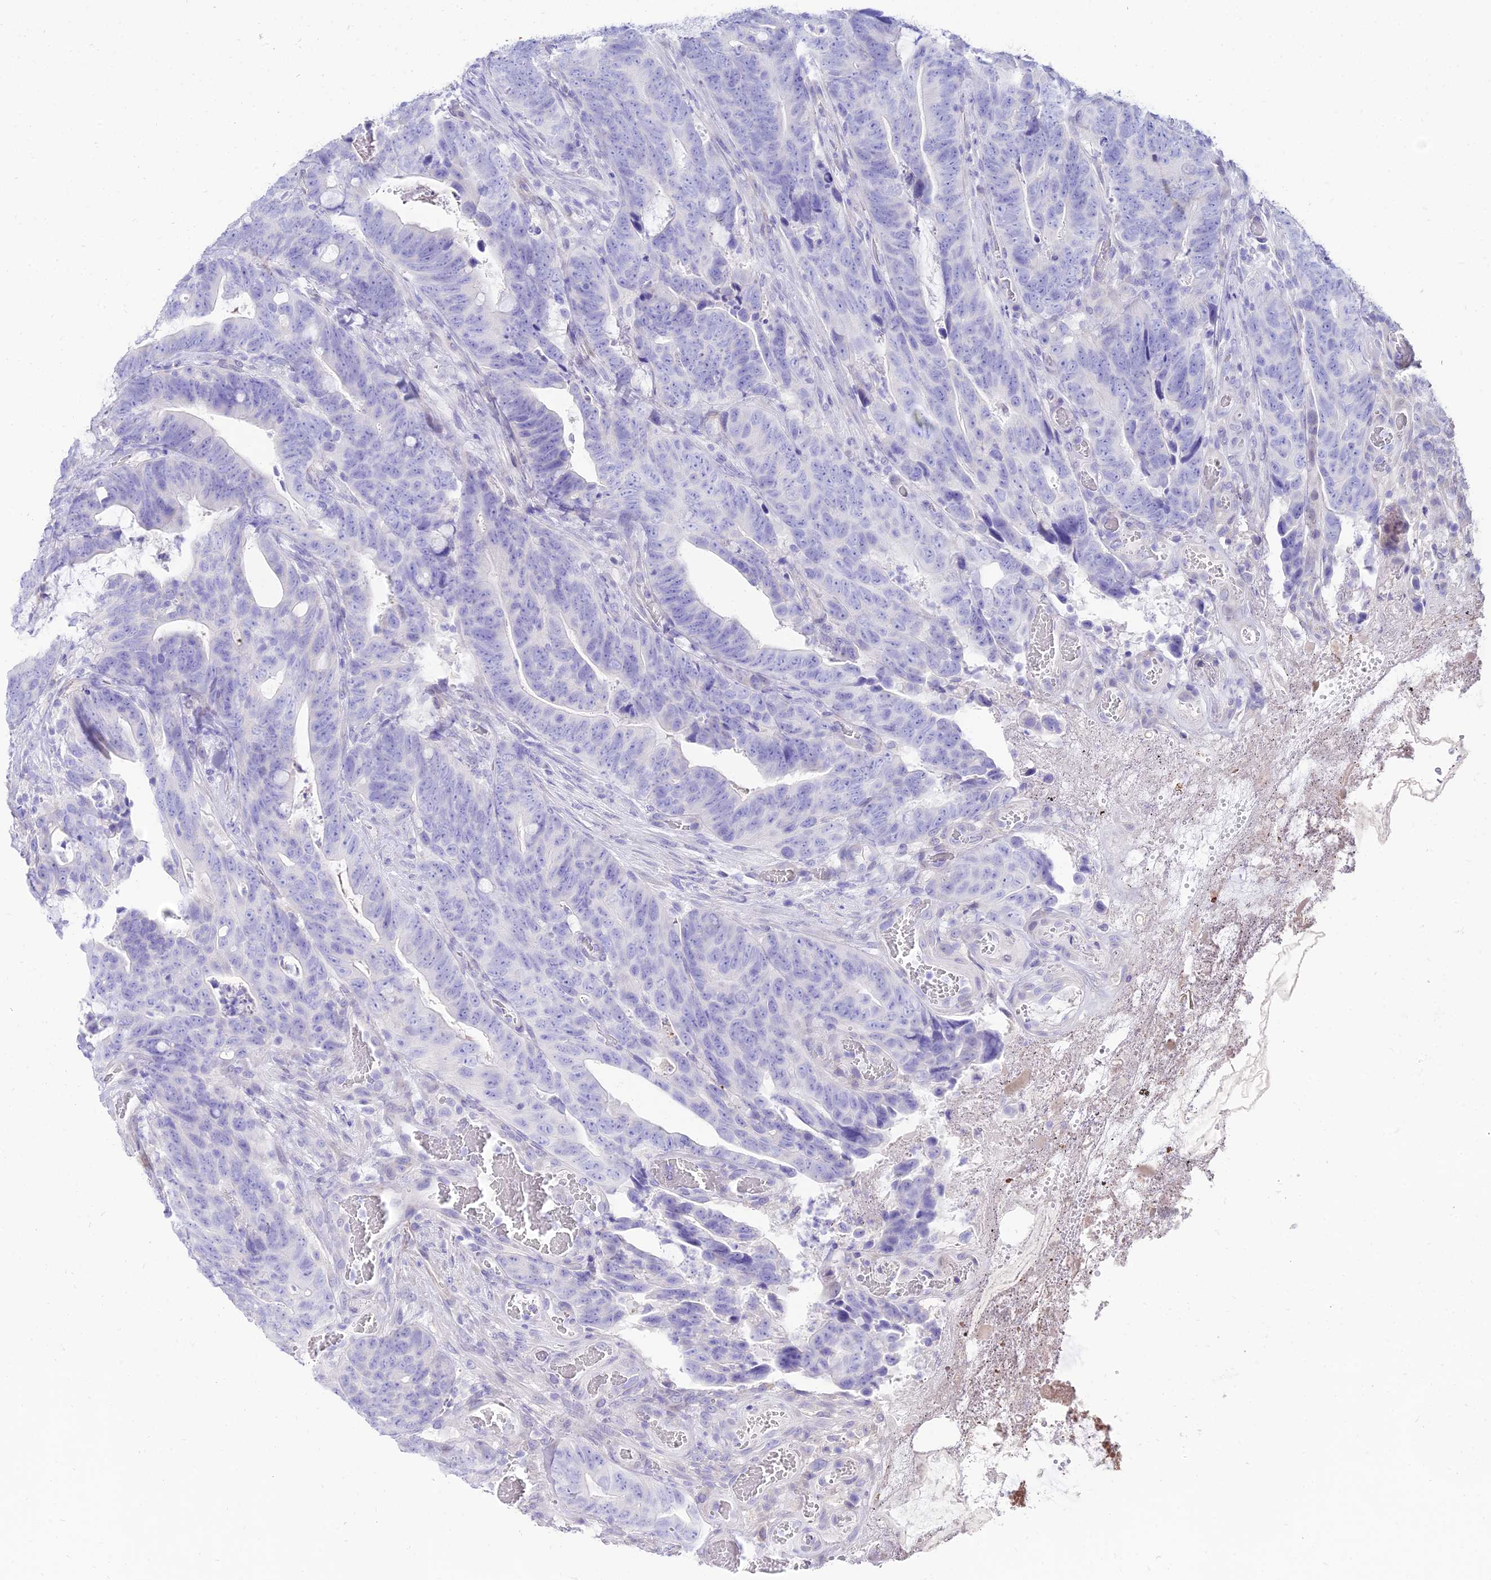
{"staining": {"intensity": "negative", "quantity": "none", "location": "none"}, "tissue": "colorectal cancer", "cell_type": "Tumor cells", "image_type": "cancer", "snomed": [{"axis": "morphology", "description": "Adenocarcinoma, NOS"}, {"axis": "topography", "description": "Colon"}], "caption": "The histopathology image demonstrates no significant positivity in tumor cells of adenocarcinoma (colorectal). The staining was performed using DAB to visualize the protein expression in brown, while the nuclei were stained in blue with hematoxylin (Magnification: 20x).", "gene": "TAC3", "patient": {"sex": "female", "age": 82}}